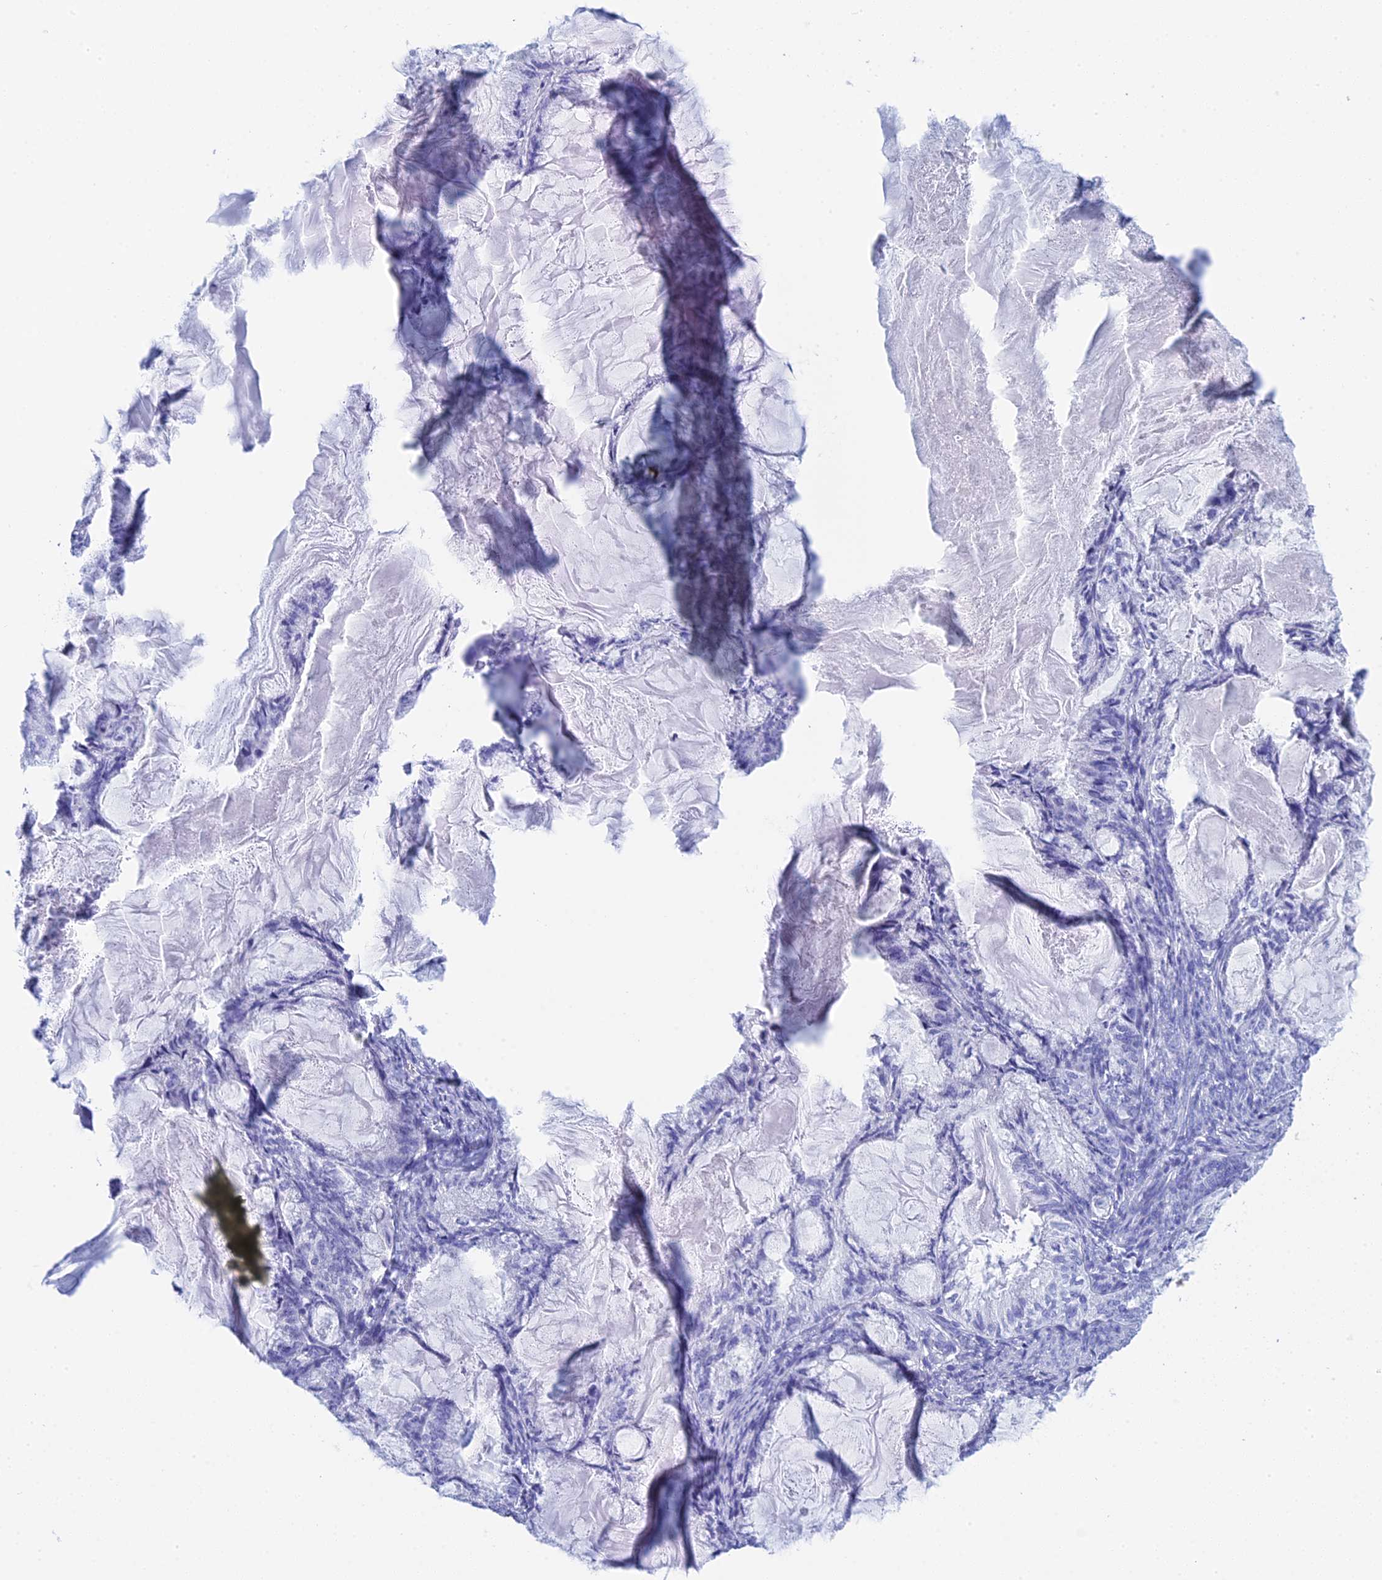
{"staining": {"intensity": "negative", "quantity": "none", "location": "none"}, "tissue": "endometrial cancer", "cell_type": "Tumor cells", "image_type": "cancer", "snomed": [{"axis": "morphology", "description": "Adenocarcinoma, NOS"}, {"axis": "topography", "description": "Endometrium"}], "caption": "This is an immunohistochemistry (IHC) photomicrograph of human endometrial cancer. There is no expression in tumor cells.", "gene": "TEX101", "patient": {"sex": "female", "age": 86}}